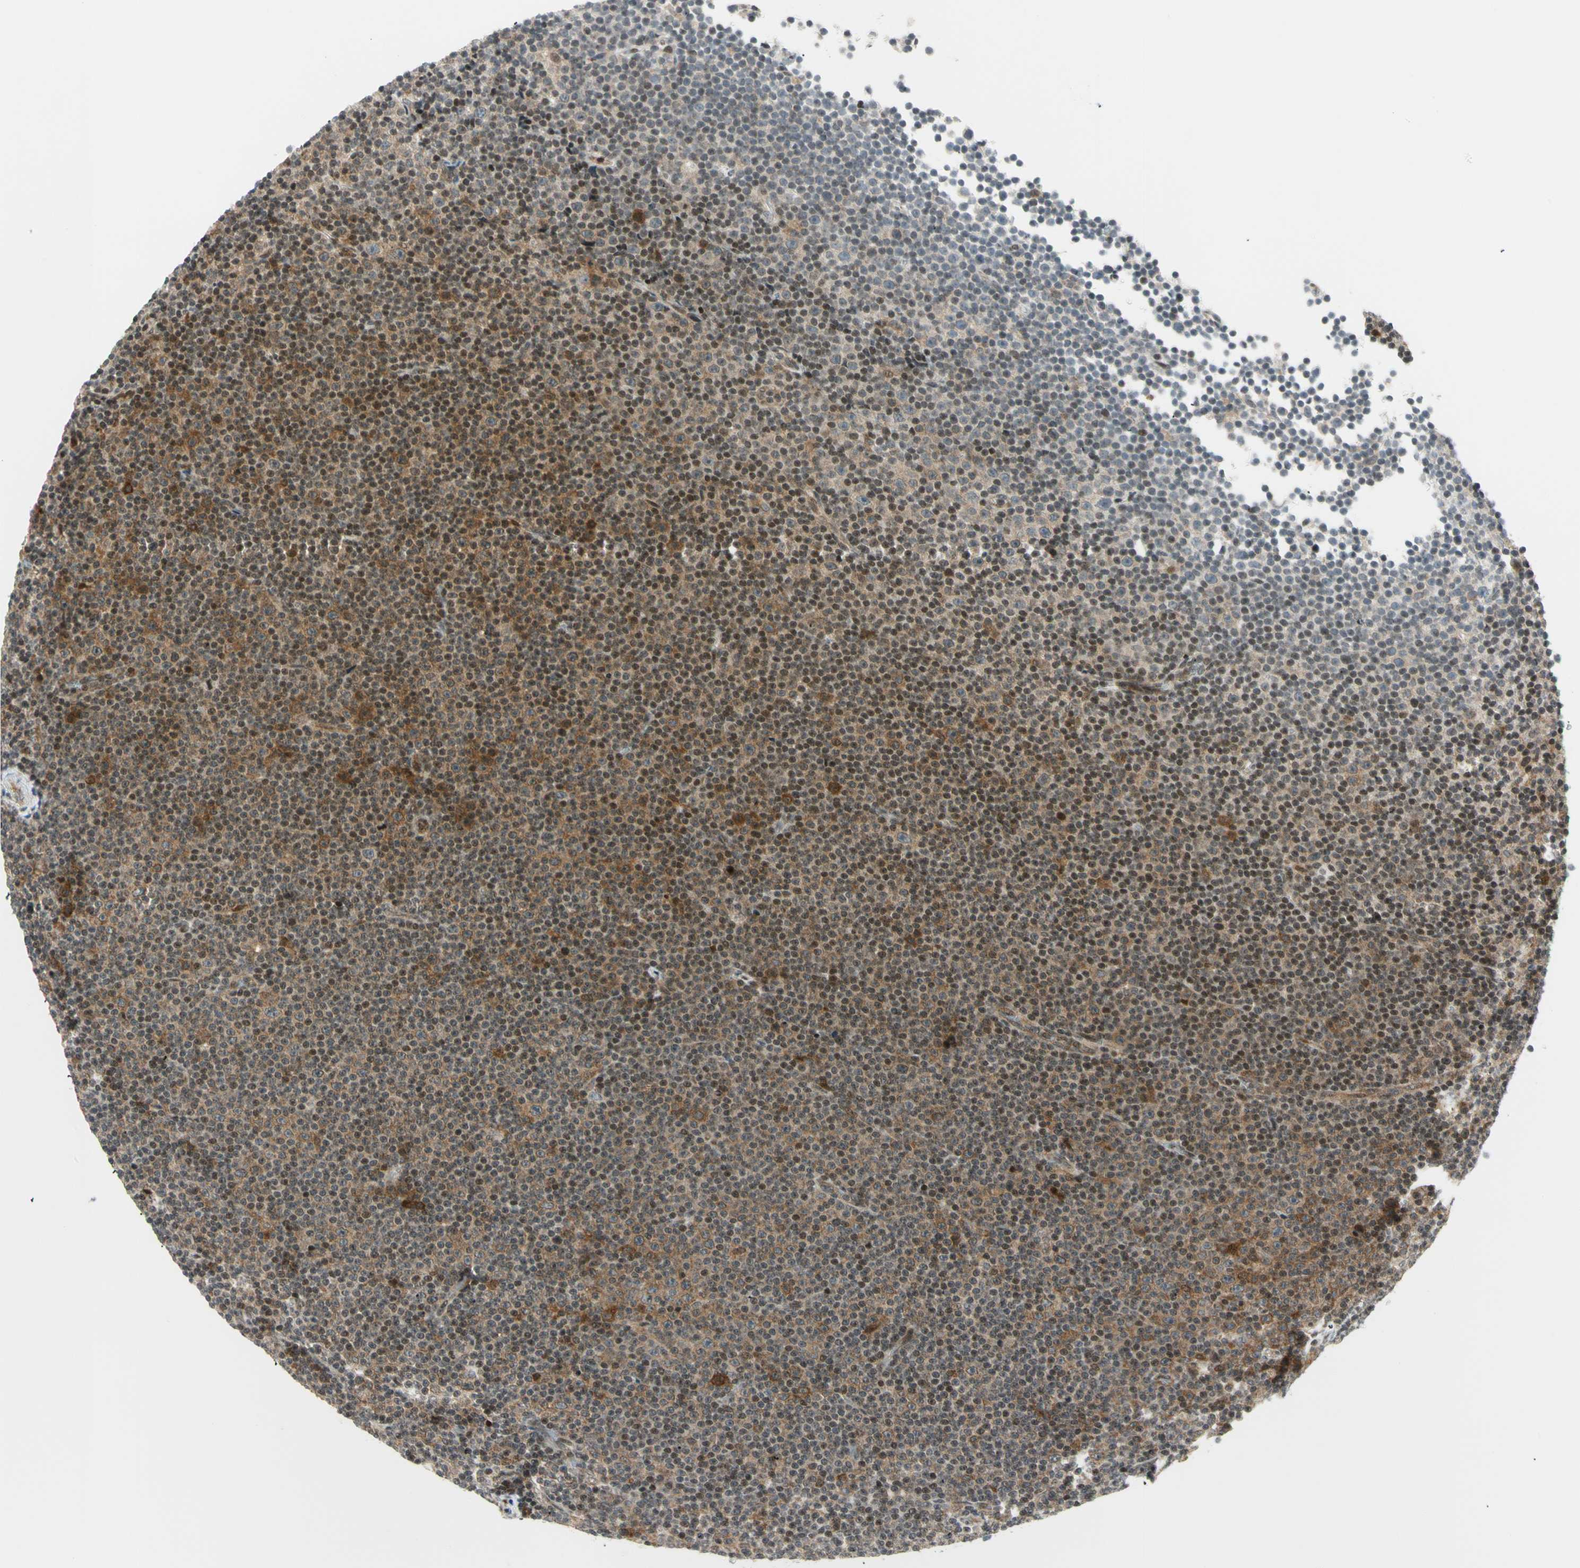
{"staining": {"intensity": "weak", "quantity": "25%-75%", "location": "cytoplasmic/membranous"}, "tissue": "lymphoma", "cell_type": "Tumor cells", "image_type": "cancer", "snomed": [{"axis": "morphology", "description": "Malignant lymphoma, non-Hodgkin's type, Low grade"}, {"axis": "topography", "description": "Lymph node"}], "caption": "Immunohistochemistry (IHC) (DAB) staining of malignant lymphoma, non-Hodgkin's type (low-grade) reveals weak cytoplasmic/membranous protein expression in approximately 25%-75% of tumor cells.", "gene": "TPT1", "patient": {"sex": "female", "age": 67}}